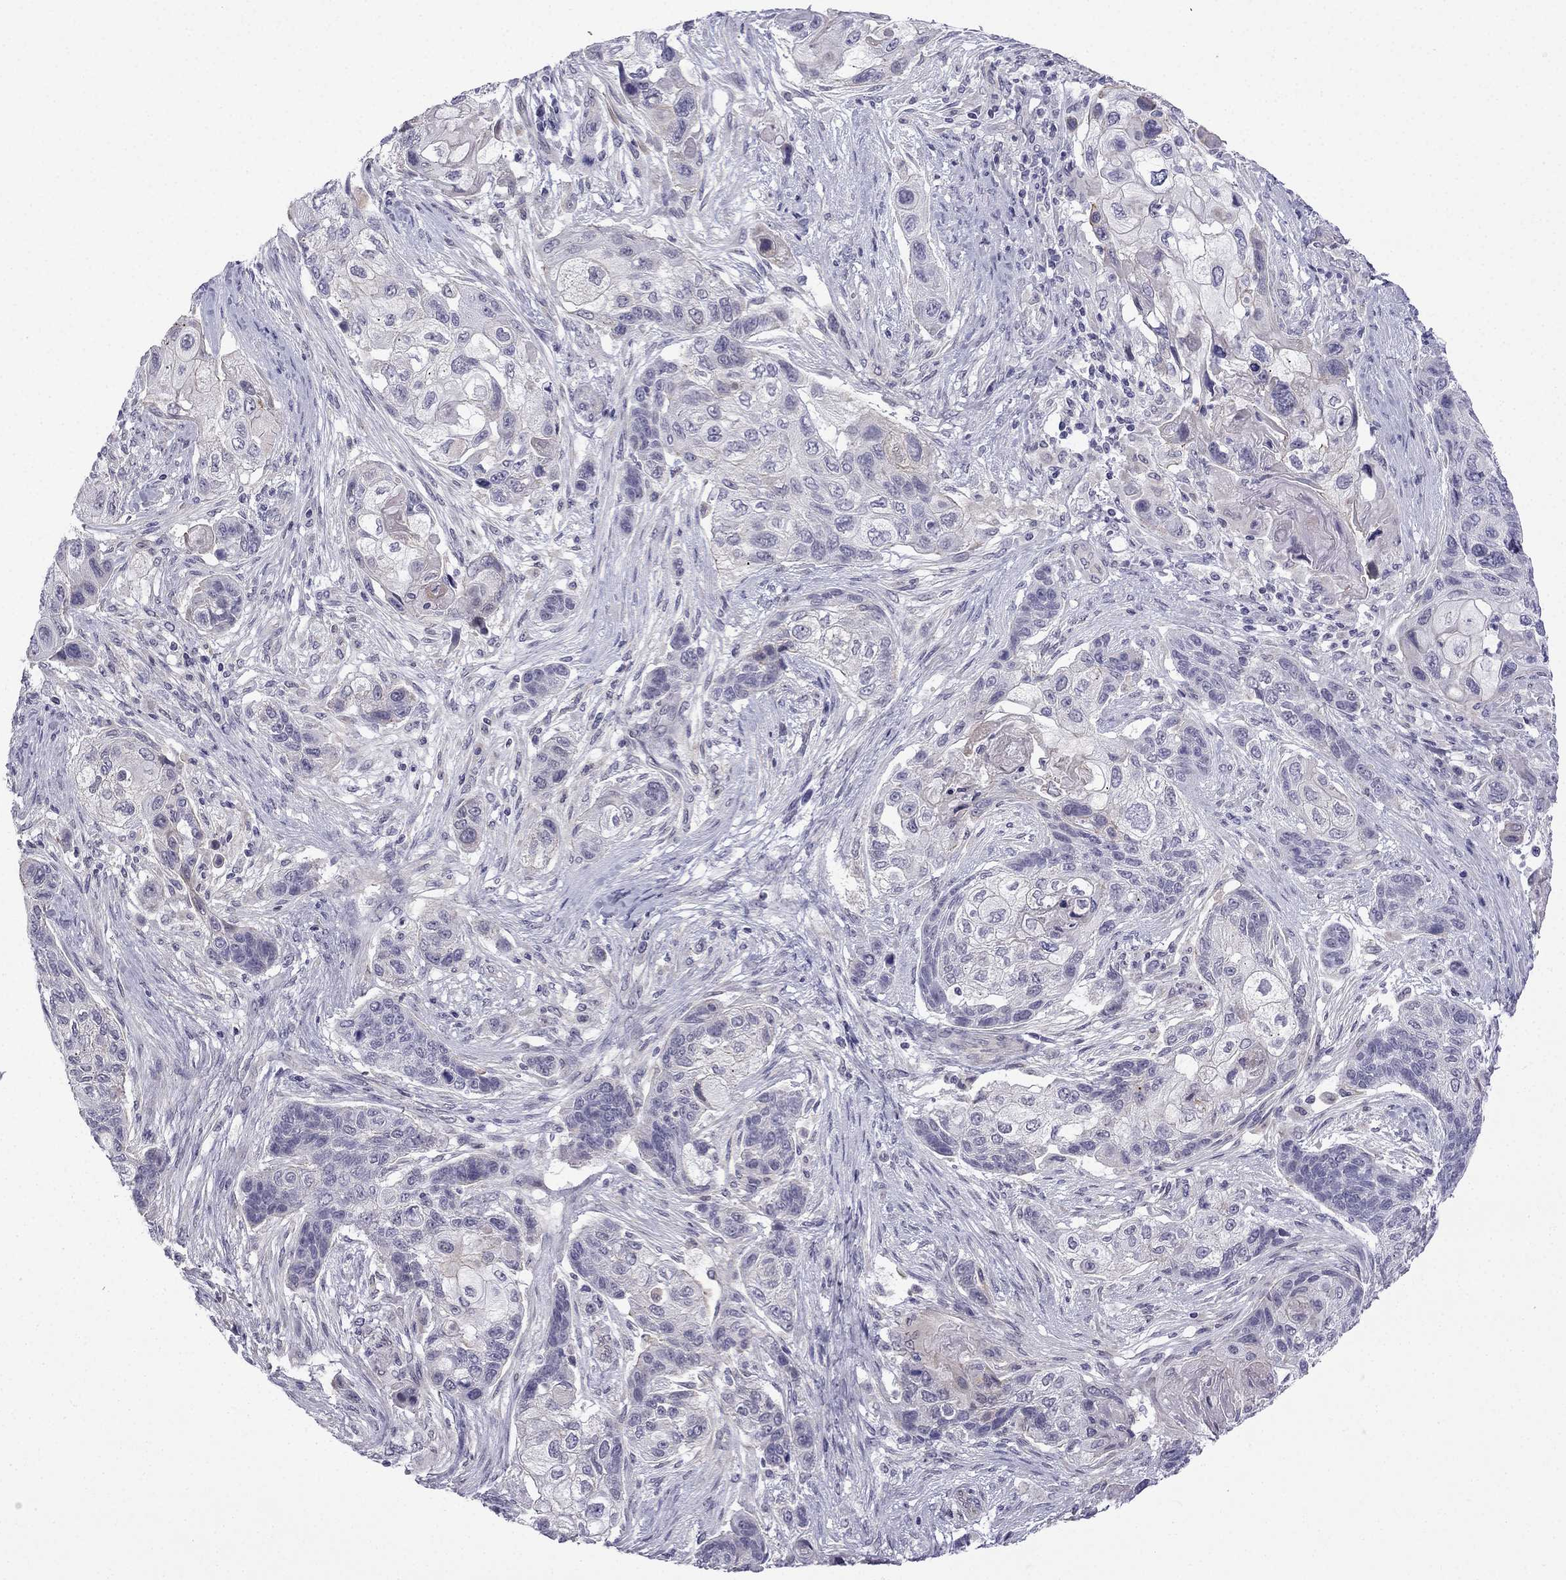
{"staining": {"intensity": "negative", "quantity": "none", "location": "none"}, "tissue": "lung cancer", "cell_type": "Tumor cells", "image_type": "cancer", "snomed": [{"axis": "morphology", "description": "Squamous cell carcinoma, NOS"}, {"axis": "topography", "description": "Lung"}], "caption": "A high-resolution photomicrograph shows immunohistochemistry (IHC) staining of squamous cell carcinoma (lung), which reveals no significant positivity in tumor cells.", "gene": "CFAP53", "patient": {"sex": "male", "age": 69}}